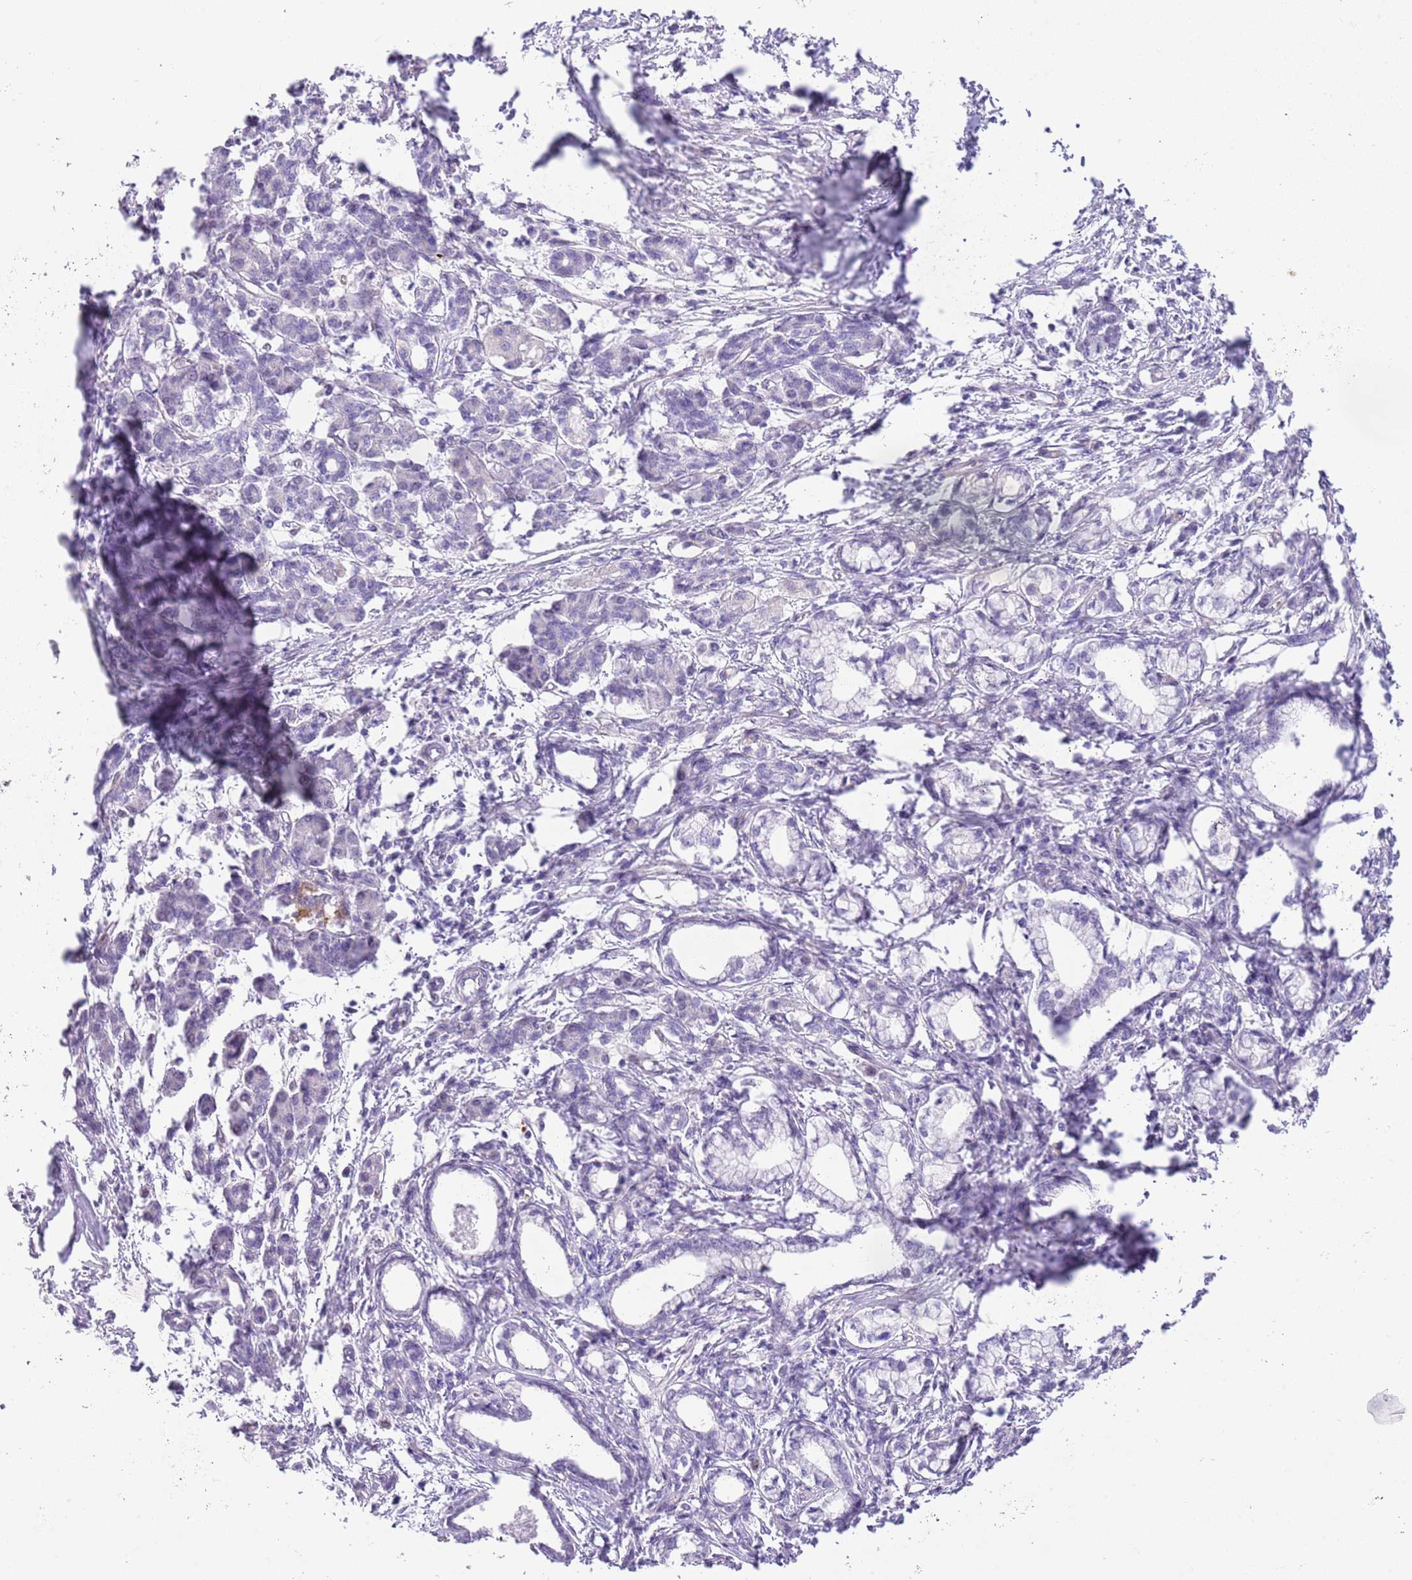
{"staining": {"intensity": "negative", "quantity": "none", "location": "none"}, "tissue": "pancreatic cancer", "cell_type": "Tumor cells", "image_type": "cancer", "snomed": [{"axis": "morphology", "description": "Adenocarcinoma, NOS"}, {"axis": "topography", "description": "Pancreas"}], "caption": "Adenocarcinoma (pancreatic) stained for a protein using IHC displays no staining tumor cells.", "gene": "MIDN", "patient": {"sex": "female", "age": 55}}